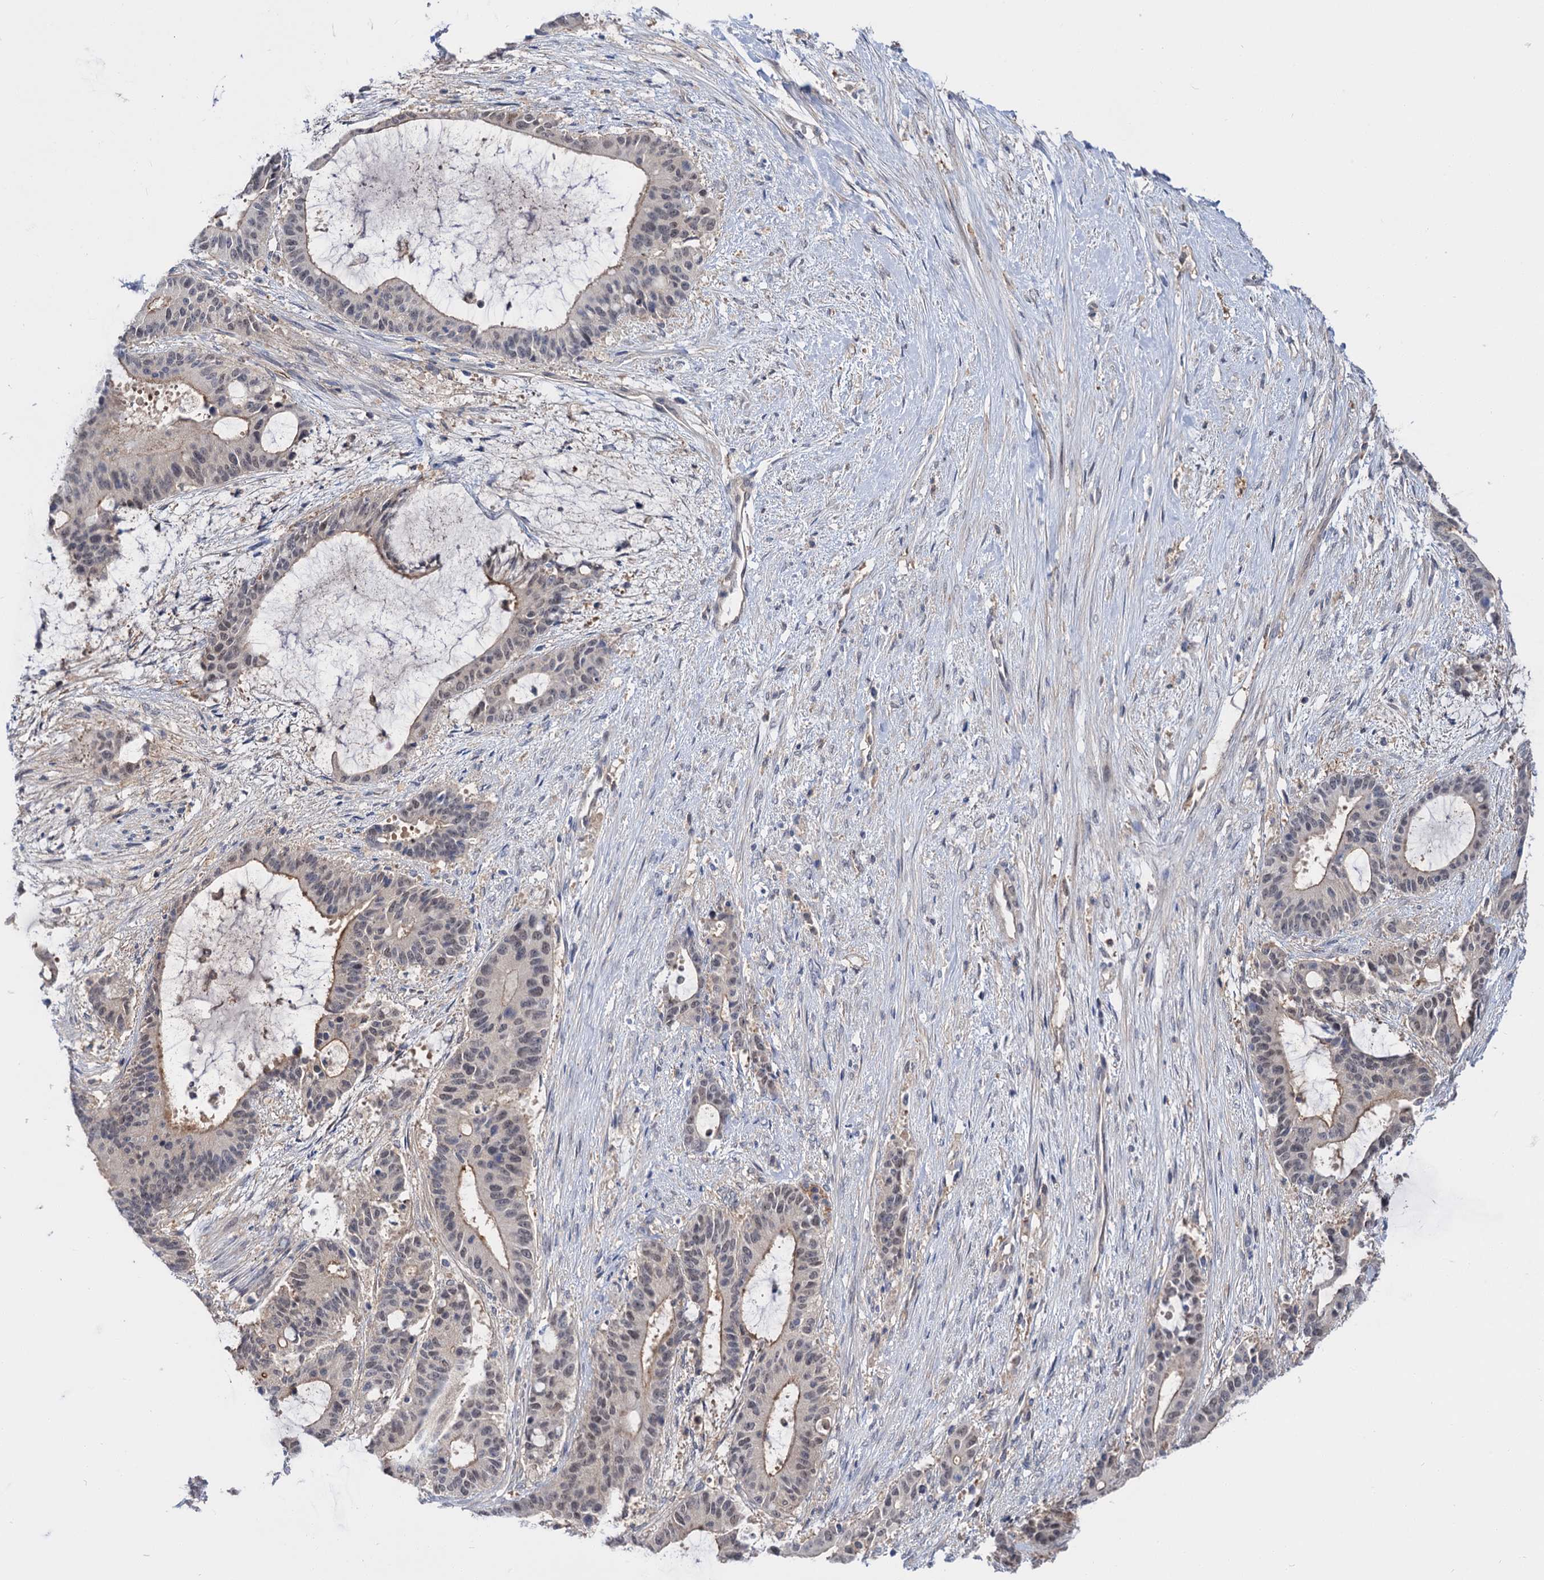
{"staining": {"intensity": "weak", "quantity": "<25%", "location": "cytoplasmic/membranous"}, "tissue": "liver cancer", "cell_type": "Tumor cells", "image_type": "cancer", "snomed": [{"axis": "morphology", "description": "Normal tissue, NOS"}, {"axis": "morphology", "description": "Cholangiocarcinoma"}, {"axis": "topography", "description": "Liver"}, {"axis": "topography", "description": "Peripheral nerve tissue"}], "caption": "Immunohistochemistry of human liver cancer demonstrates no expression in tumor cells. The staining is performed using DAB (3,3'-diaminobenzidine) brown chromogen with nuclei counter-stained in using hematoxylin.", "gene": "NEK10", "patient": {"sex": "female", "age": 73}}